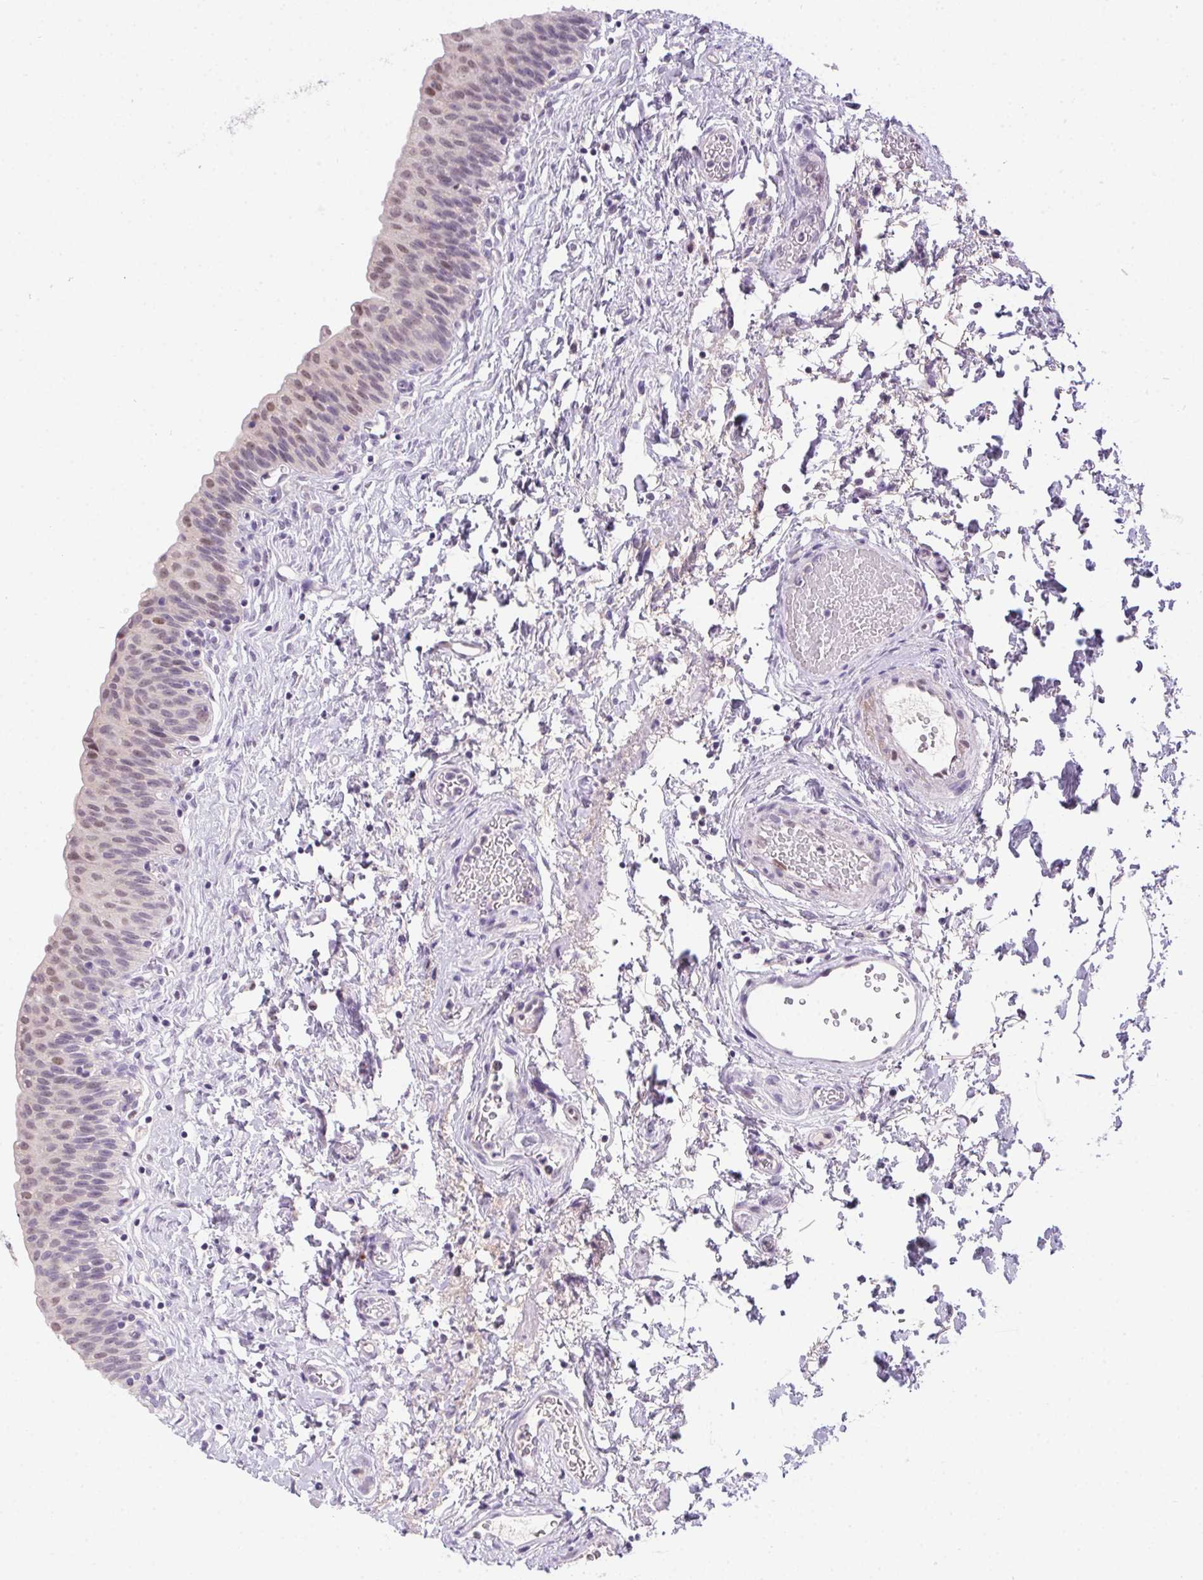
{"staining": {"intensity": "moderate", "quantity": "<25%", "location": "nuclear"}, "tissue": "urinary bladder", "cell_type": "Urothelial cells", "image_type": "normal", "snomed": [{"axis": "morphology", "description": "Normal tissue, NOS"}, {"axis": "topography", "description": "Urinary bladder"}], "caption": "This micrograph demonstrates immunohistochemistry staining of benign urinary bladder, with low moderate nuclear positivity in about <25% of urothelial cells.", "gene": "SP9", "patient": {"sex": "male", "age": 56}}